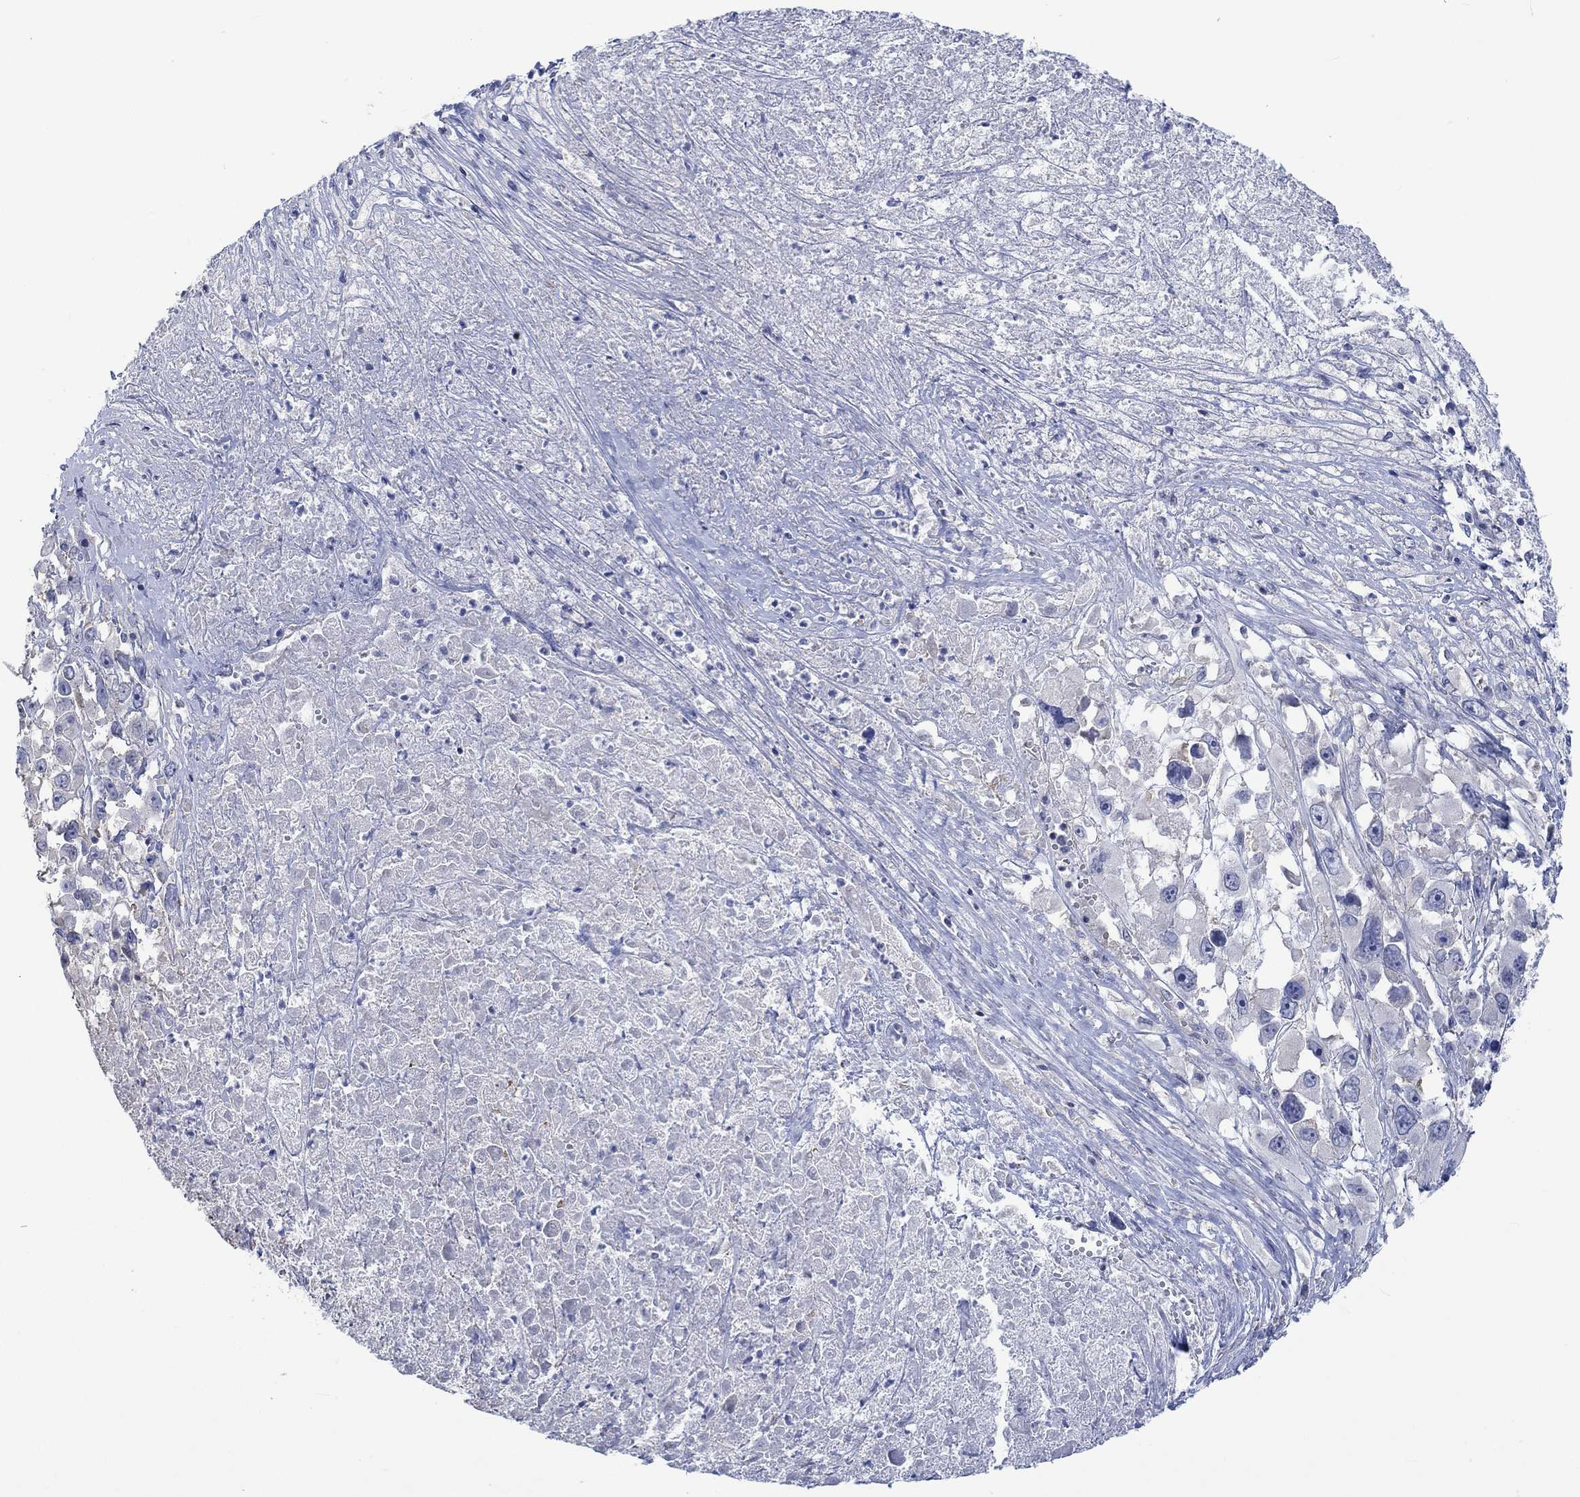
{"staining": {"intensity": "negative", "quantity": "none", "location": "none"}, "tissue": "melanoma", "cell_type": "Tumor cells", "image_type": "cancer", "snomed": [{"axis": "morphology", "description": "Malignant melanoma, Metastatic site"}, {"axis": "topography", "description": "Lymph node"}], "caption": "Immunohistochemical staining of malignant melanoma (metastatic site) demonstrates no significant positivity in tumor cells.", "gene": "AGRP", "patient": {"sex": "male", "age": 50}}